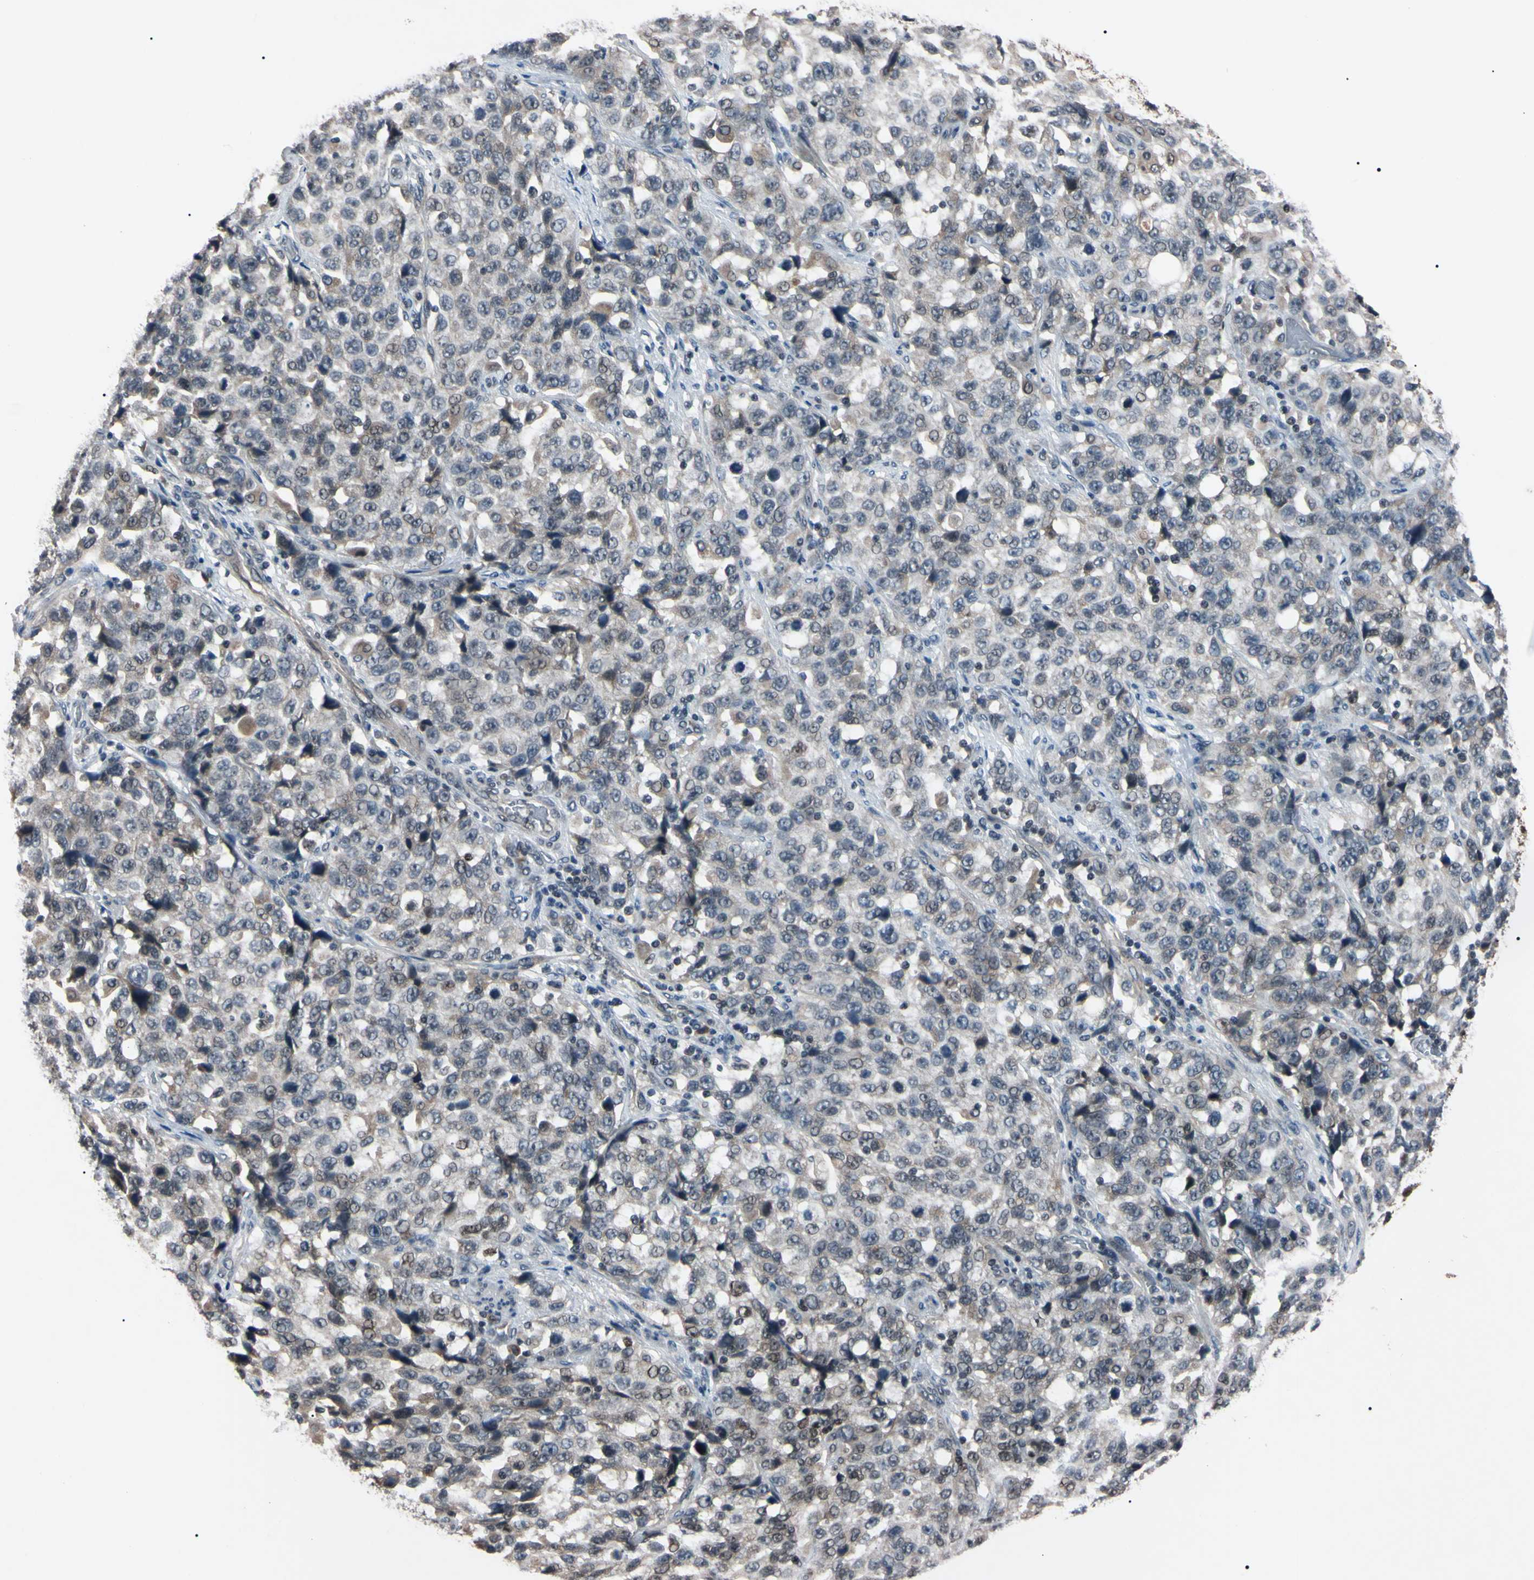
{"staining": {"intensity": "moderate", "quantity": "<25%", "location": "nuclear"}, "tissue": "stomach cancer", "cell_type": "Tumor cells", "image_type": "cancer", "snomed": [{"axis": "morphology", "description": "Normal tissue, NOS"}, {"axis": "morphology", "description": "Adenocarcinoma, NOS"}, {"axis": "topography", "description": "Stomach"}], "caption": "Tumor cells reveal low levels of moderate nuclear positivity in about <25% of cells in human stomach adenocarcinoma.", "gene": "YY1", "patient": {"sex": "male", "age": 48}}